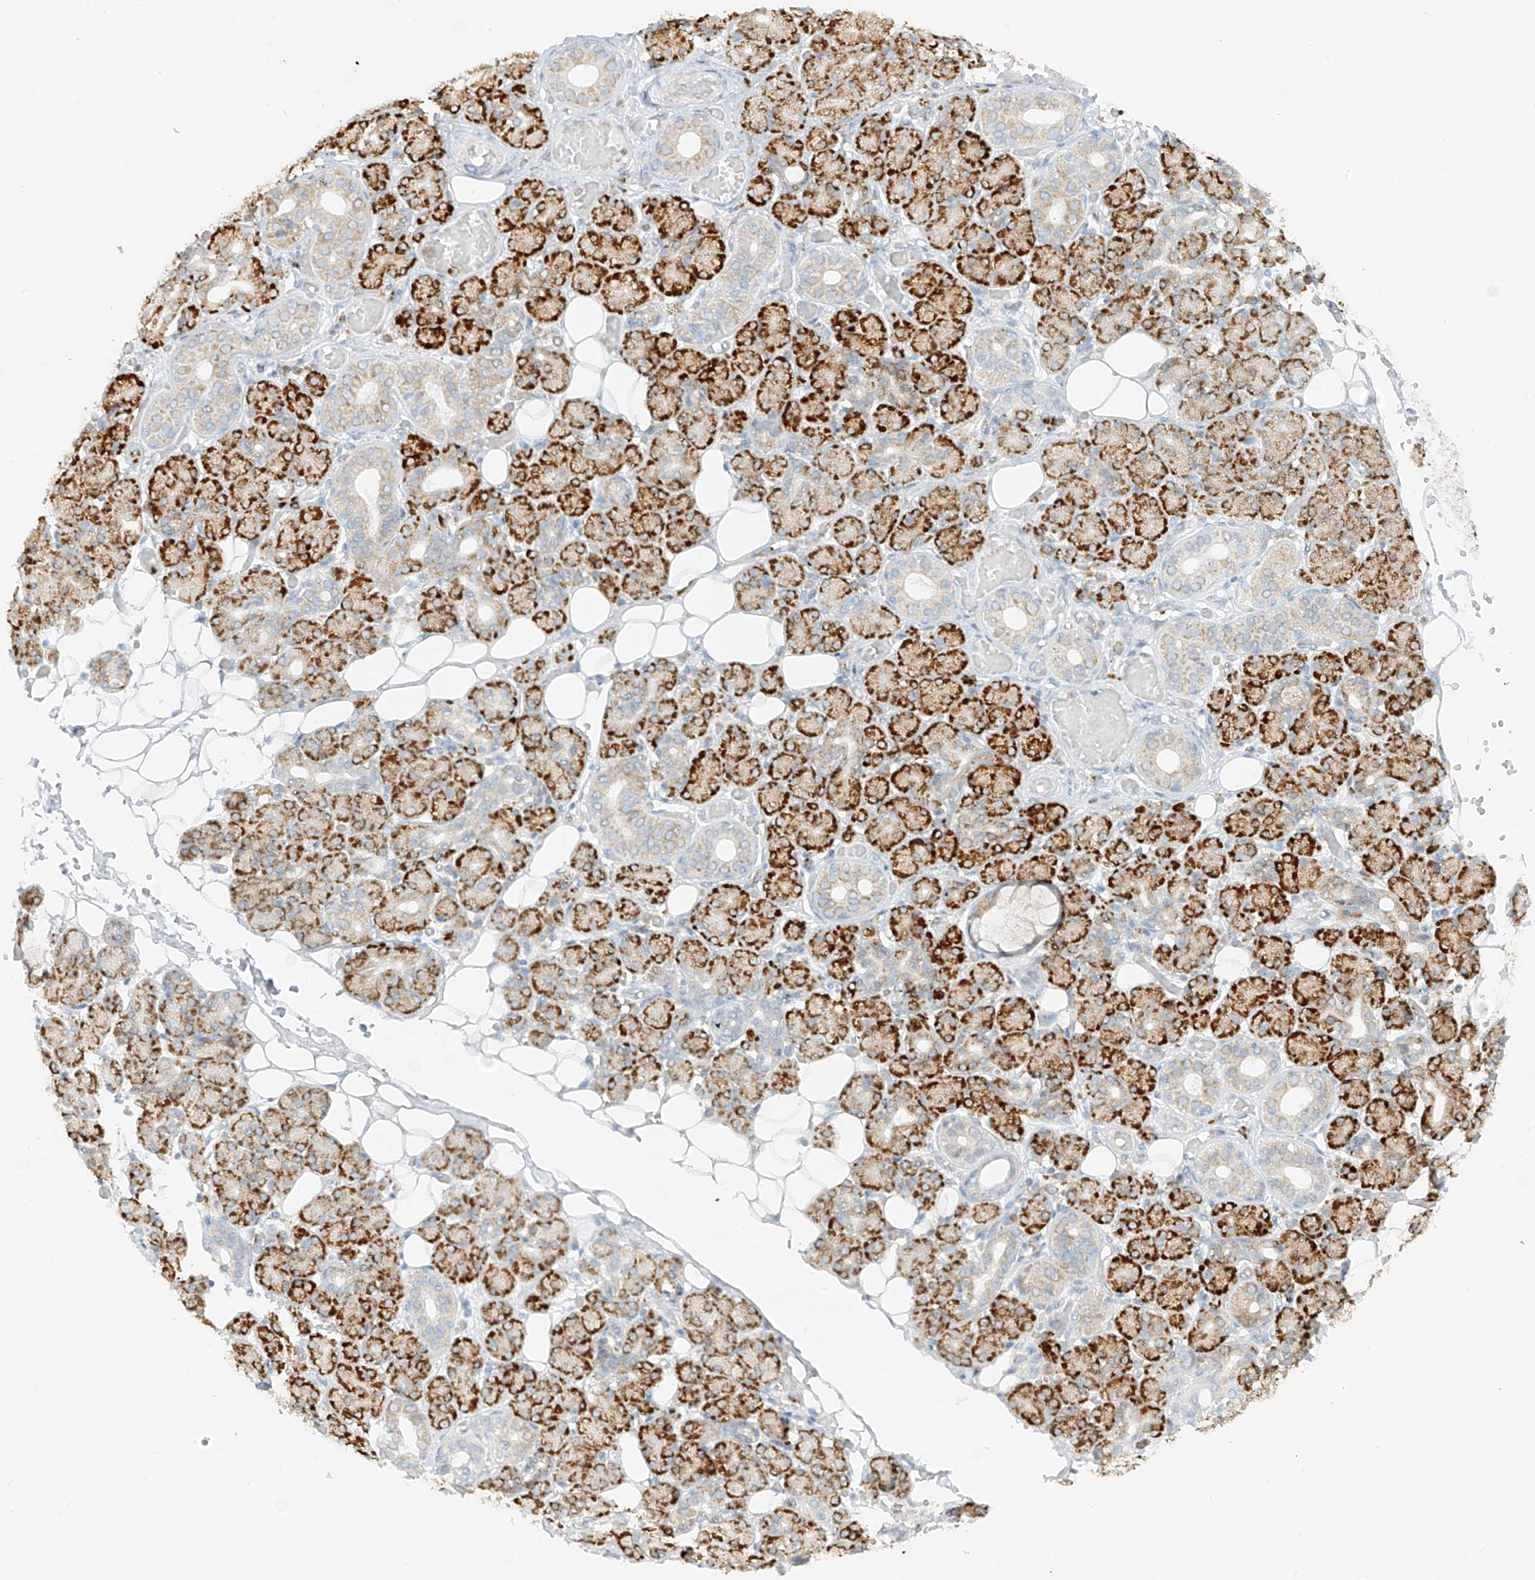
{"staining": {"intensity": "strong", "quantity": "25%-75%", "location": "cytoplasmic/membranous"}, "tissue": "salivary gland", "cell_type": "Glandular cells", "image_type": "normal", "snomed": [{"axis": "morphology", "description": "Normal tissue, NOS"}, {"axis": "topography", "description": "Salivary gland"}], "caption": "Salivary gland stained for a protein reveals strong cytoplasmic/membranous positivity in glandular cells. (Stains: DAB (3,3'-diaminobenzidine) in brown, nuclei in blue, Microscopy: brightfield microscopy at high magnification).", "gene": "LRRC59", "patient": {"sex": "male", "age": 63}}